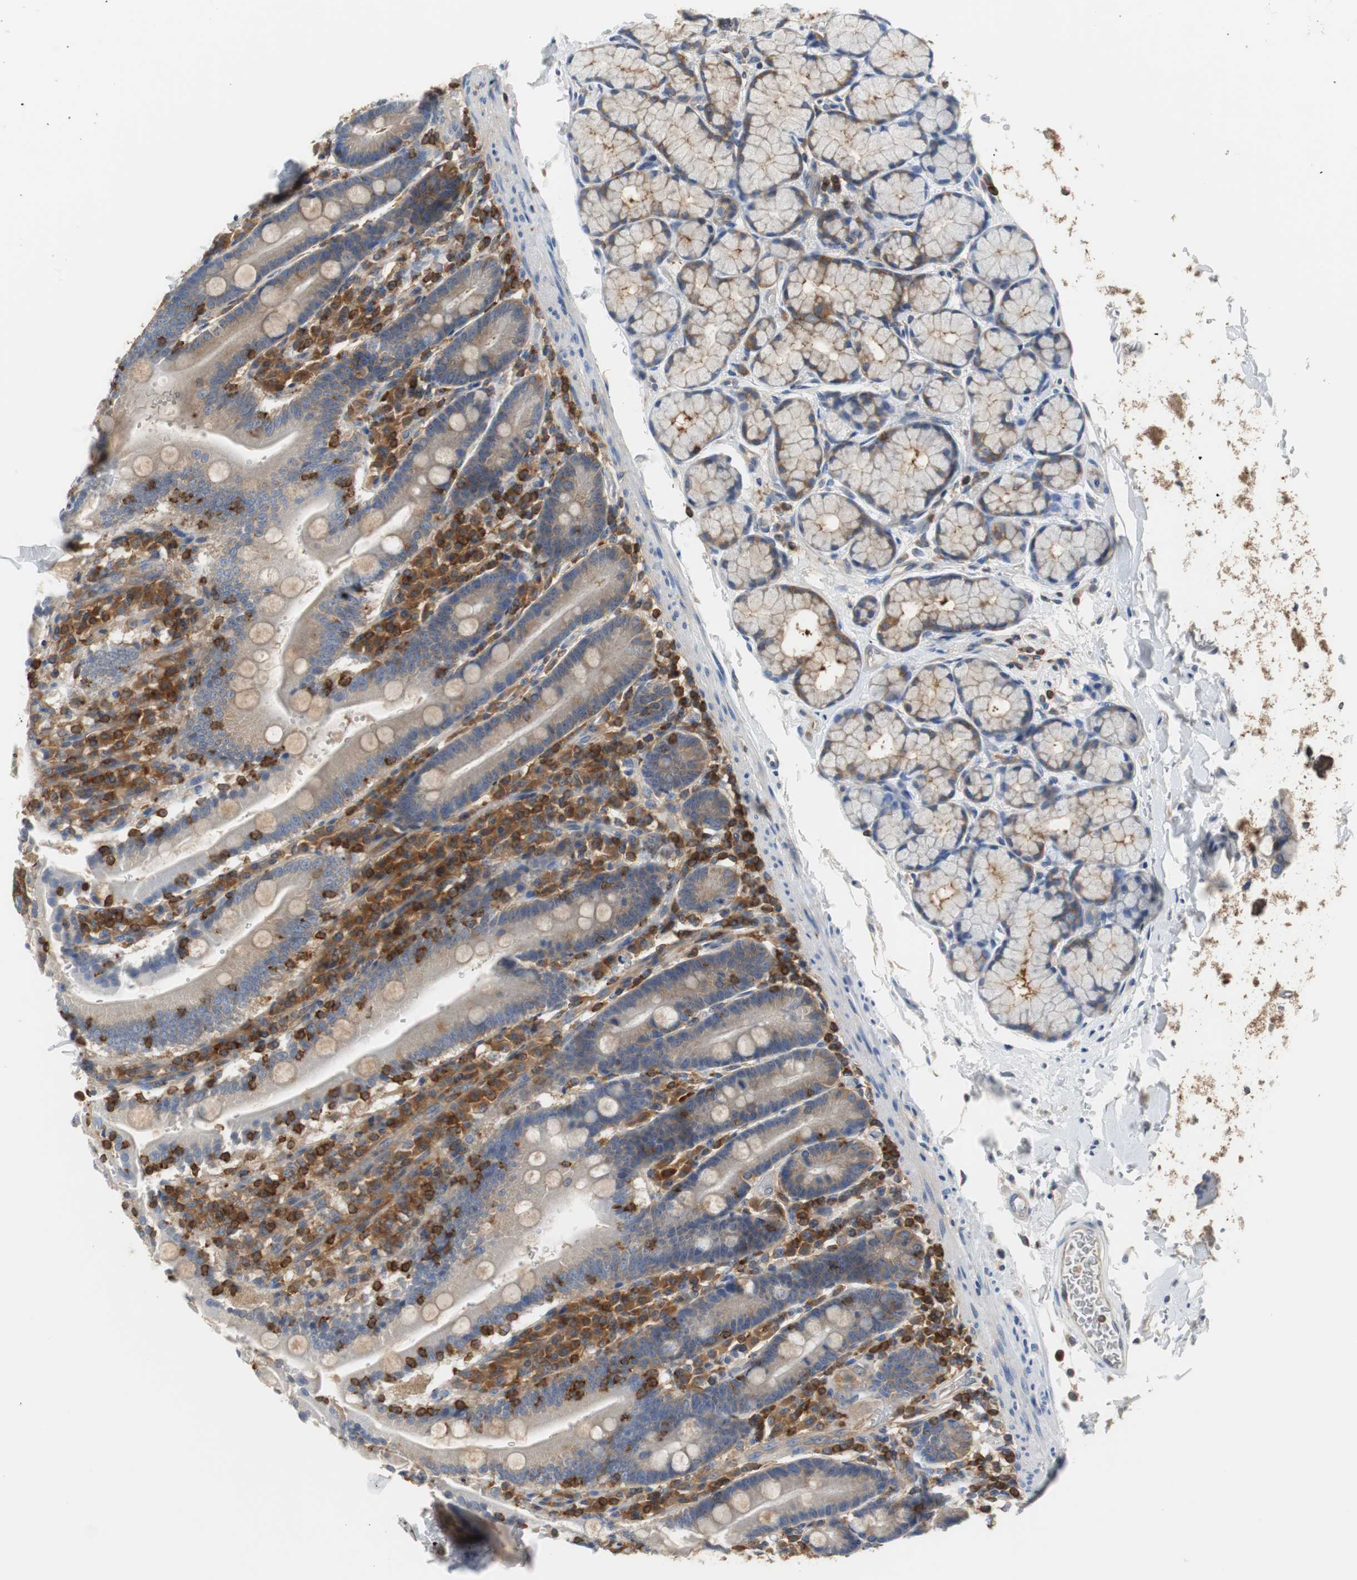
{"staining": {"intensity": "weak", "quantity": "<25%", "location": "cytoplasmic/membranous"}, "tissue": "duodenum", "cell_type": "Glandular cells", "image_type": "normal", "snomed": [{"axis": "morphology", "description": "Normal tissue, NOS"}, {"axis": "topography", "description": "Small intestine, NOS"}], "caption": "Immunohistochemistry of unremarkable duodenum displays no expression in glandular cells. The staining was performed using DAB to visualize the protein expression in brown, while the nuclei were stained in blue with hematoxylin (Magnification: 20x).", "gene": "TSC22D4", "patient": {"sex": "female", "age": 71}}